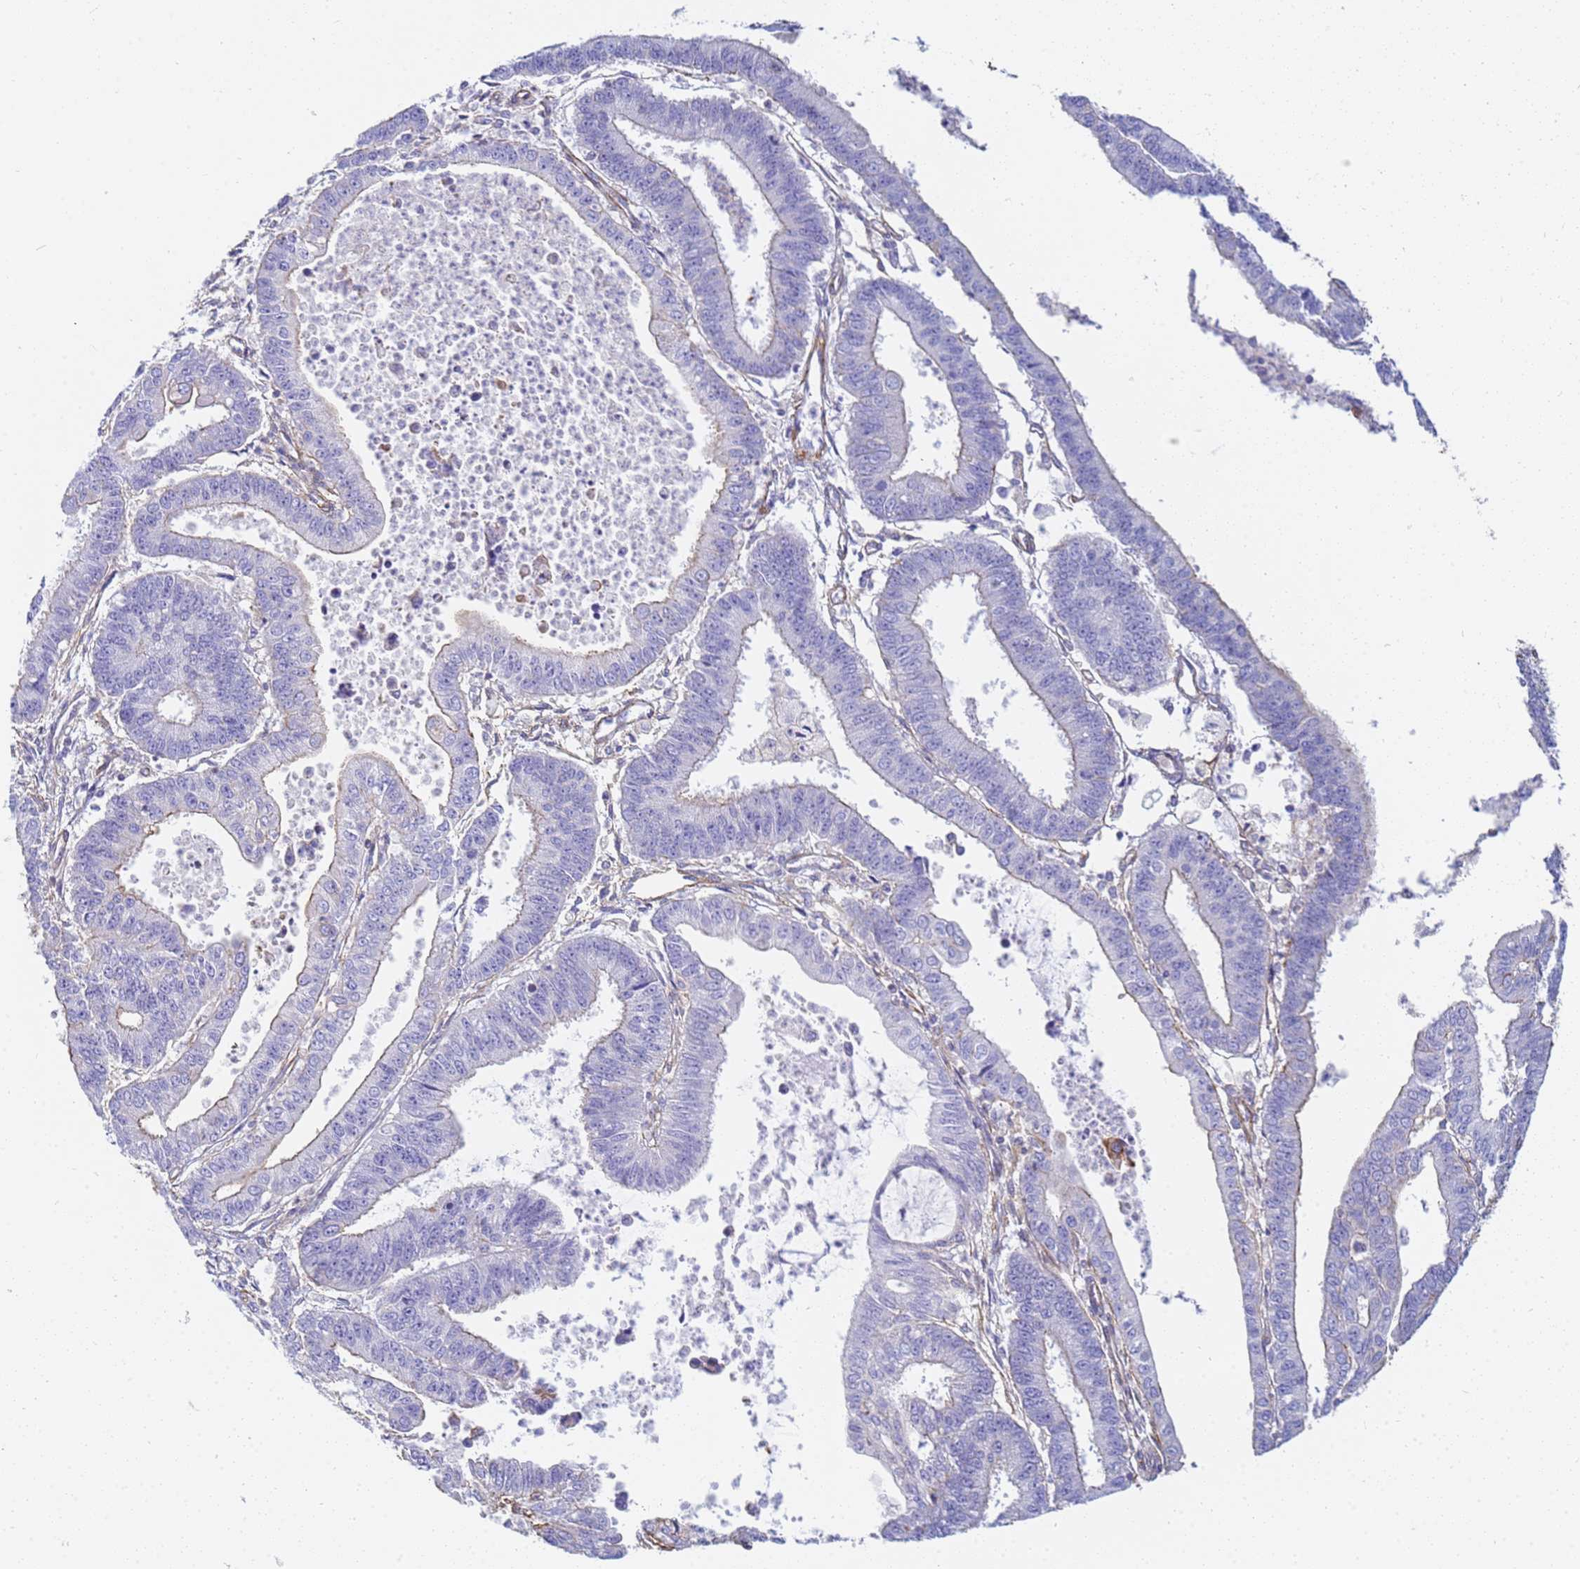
{"staining": {"intensity": "negative", "quantity": "none", "location": "none"}, "tissue": "endometrial cancer", "cell_type": "Tumor cells", "image_type": "cancer", "snomed": [{"axis": "morphology", "description": "Adenocarcinoma, NOS"}, {"axis": "topography", "description": "Endometrium"}], "caption": "IHC image of neoplastic tissue: endometrial cancer stained with DAB (3,3'-diaminobenzidine) demonstrates no significant protein staining in tumor cells. (Brightfield microscopy of DAB immunohistochemistry at high magnification).", "gene": "TPM1", "patient": {"sex": "female", "age": 73}}